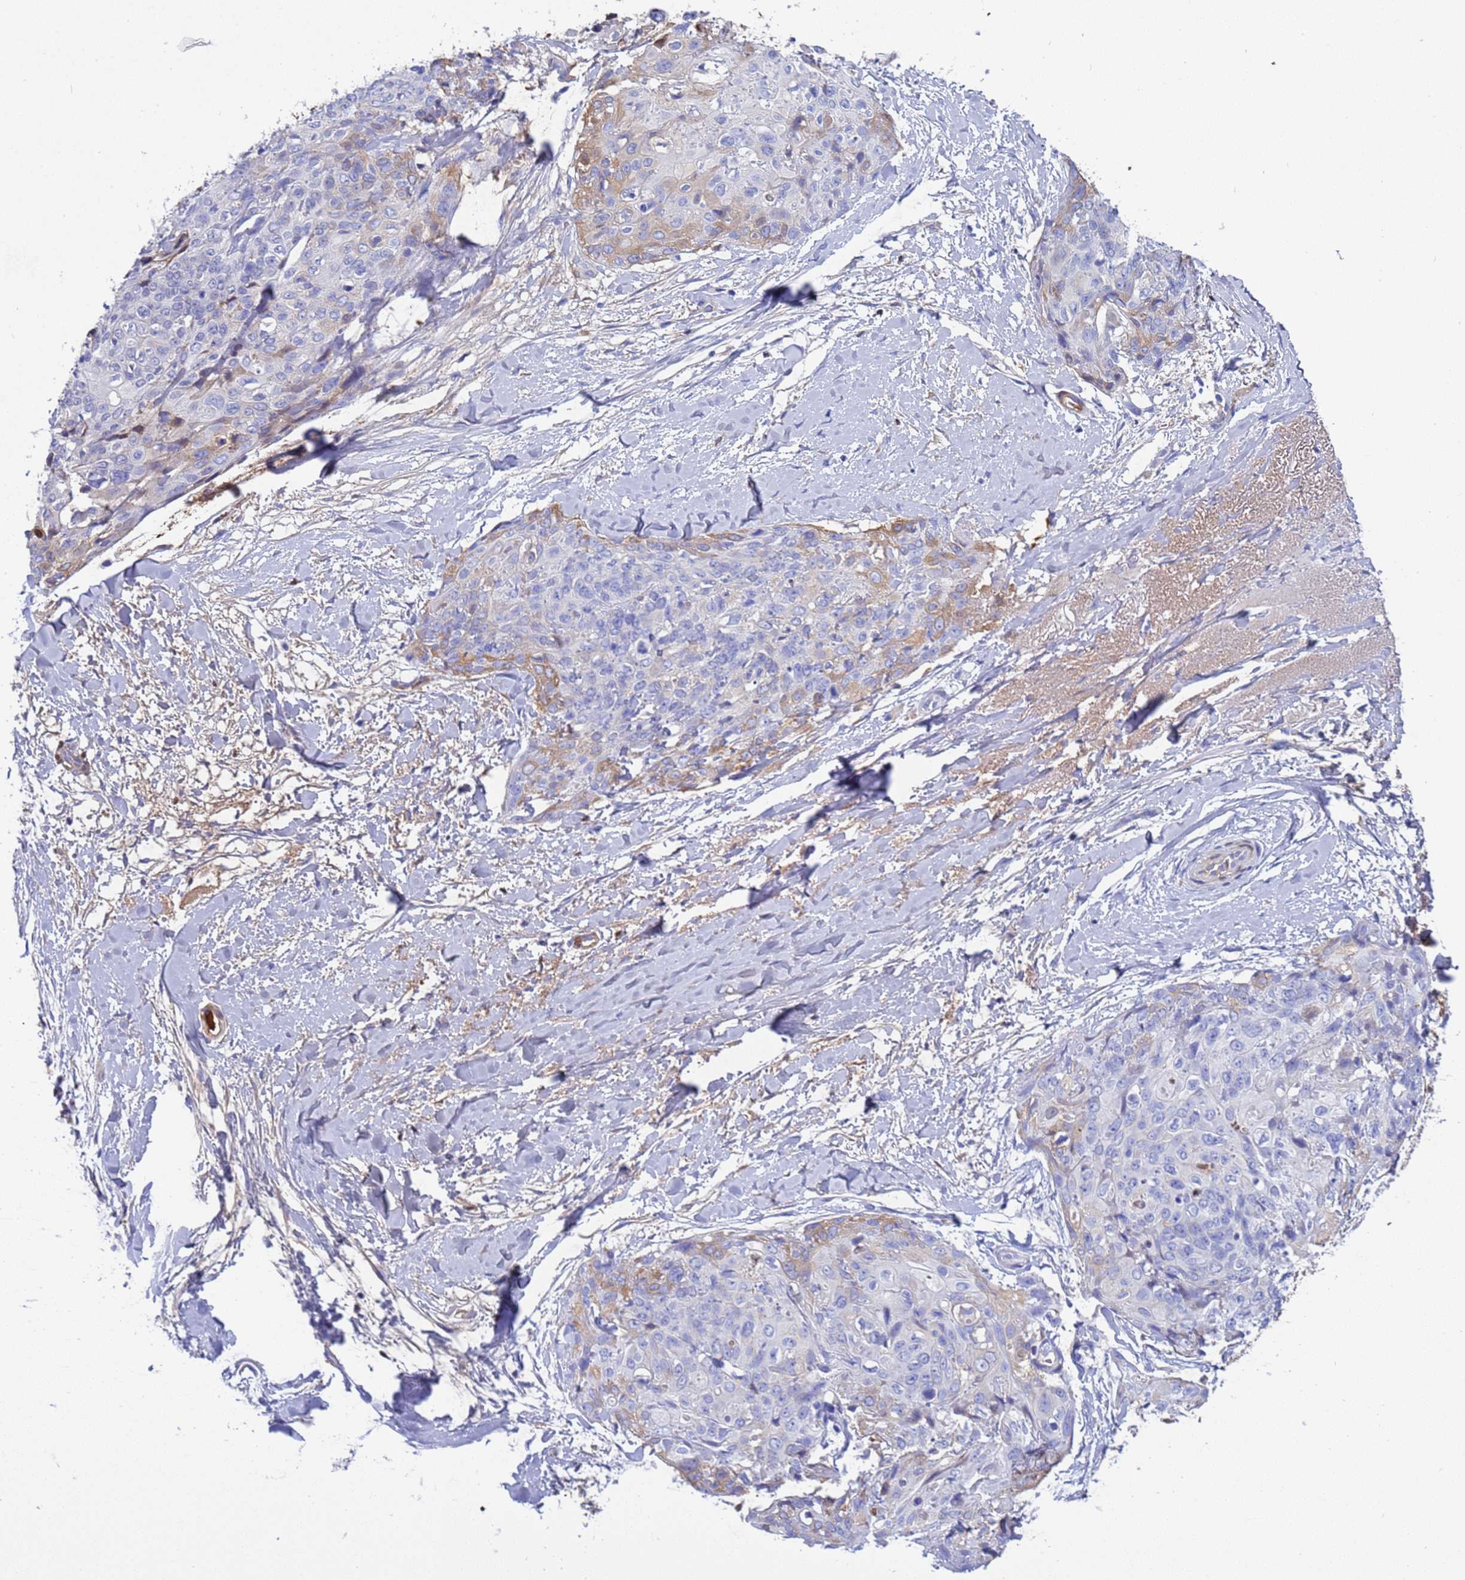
{"staining": {"intensity": "moderate", "quantity": "<25%", "location": "cytoplasmic/membranous"}, "tissue": "skin cancer", "cell_type": "Tumor cells", "image_type": "cancer", "snomed": [{"axis": "morphology", "description": "Squamous cell carcinoma, NOS"}, {"axis": "topography", "description": "Skin"}, {"axis": "topography", "description": "Vulva"}], "caption": "Protein staining reveals moderate cytoplasmic/membranous positivity in approximately <25% of tumor cells in skin squamous cell carcinoma. The protein is stained brown, and the nuclei are stained in blue (DAB (3,3'-diaminobenzidine) IHC with brightfield microscopy, high magnification).", "gene": "H1-7", "patient": {"sex": "female", "age": 85}}